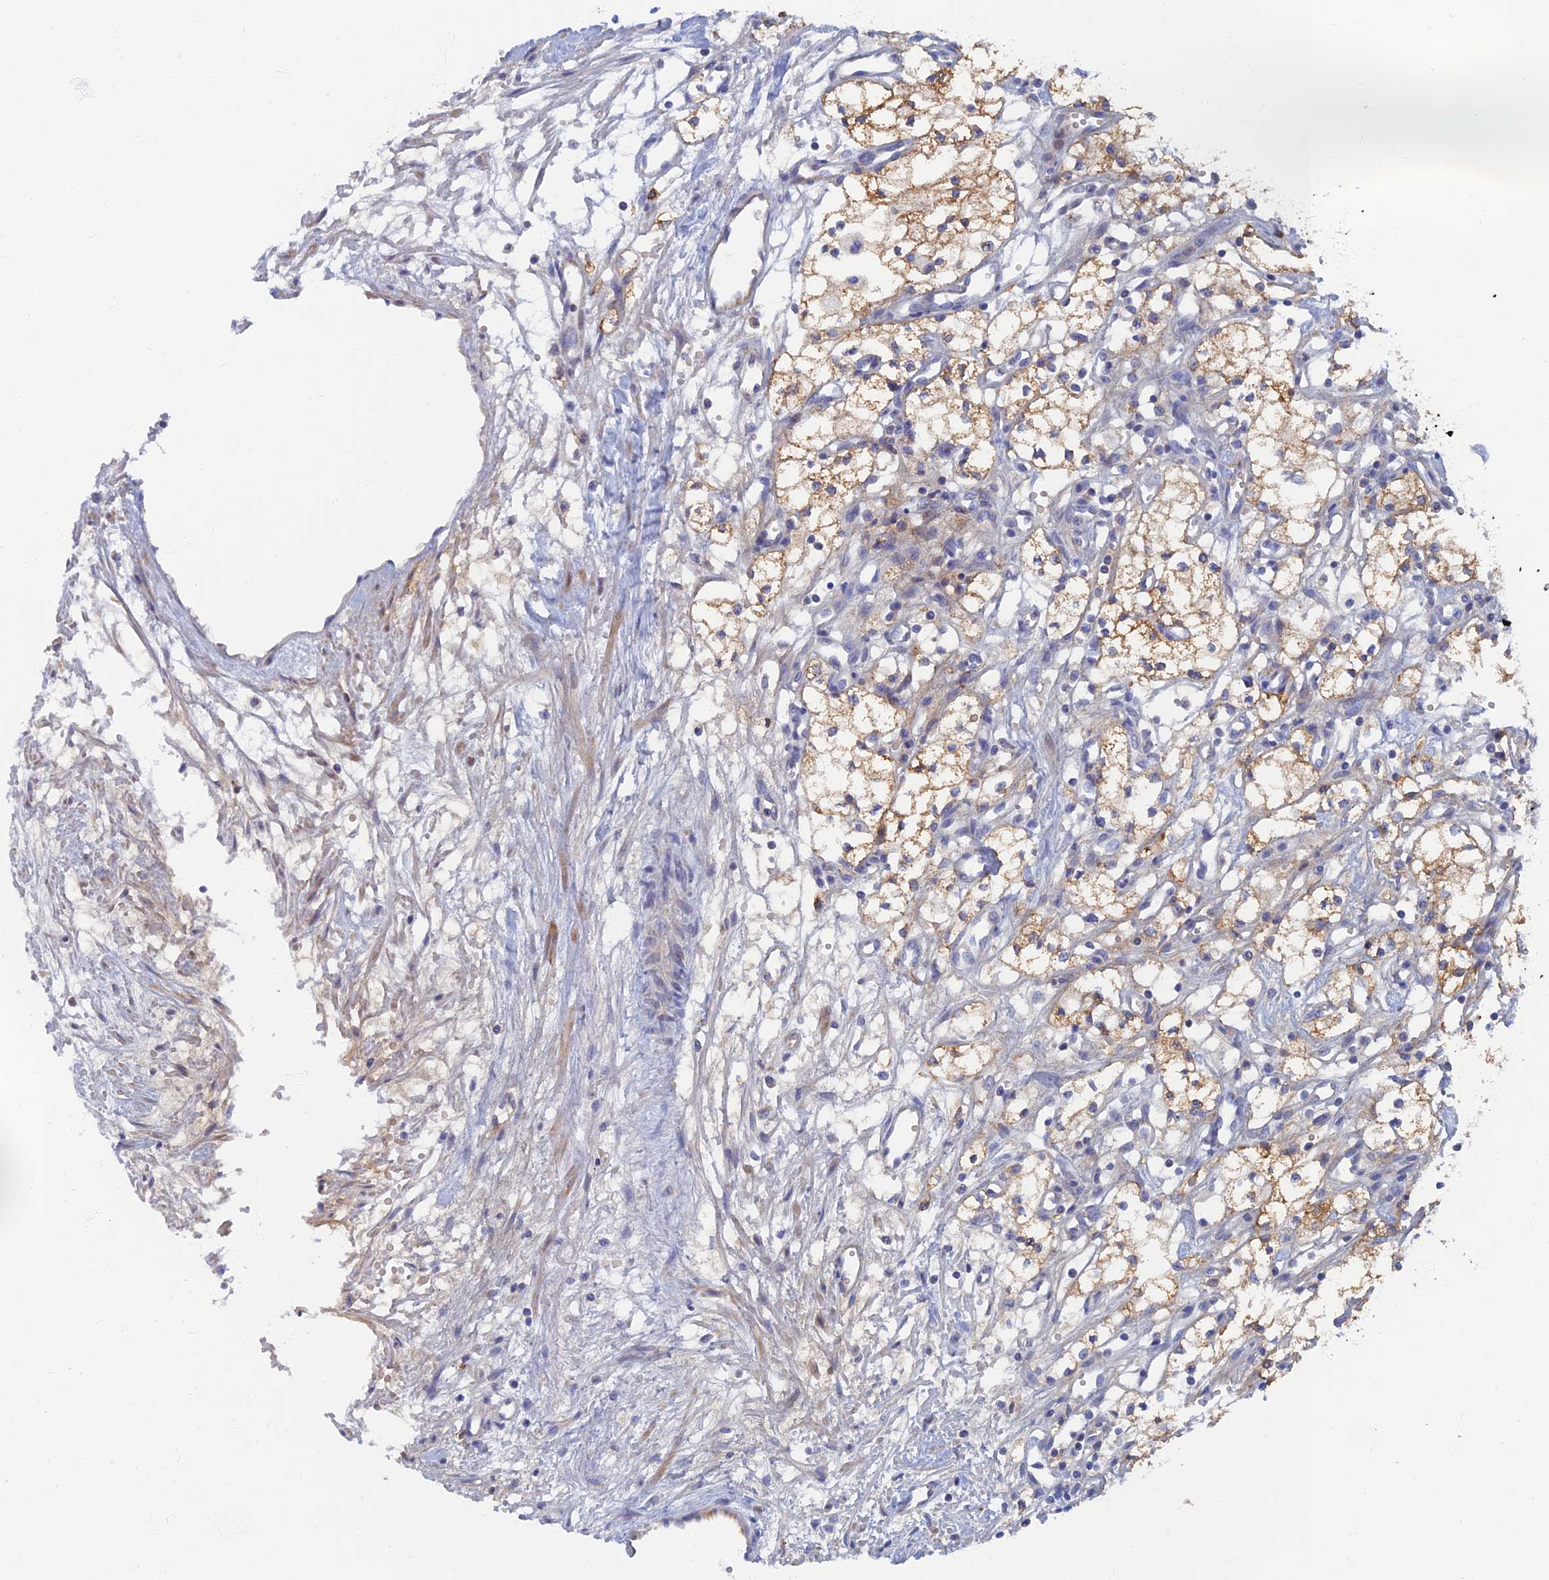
{"staining": {"intensity": "moderate", "quantity": ">75%", "location": "cytoplasmic/membranous"}, "tissue": "renal cancer", "cell_type": "Tumor cells", "image_type": "cancer", "snomed": [{"axis": "morphology", "description": "Adenocarcinoma, NOS"}, {"axis": "topography", "description": "Kidney"}], "caption": "Tumor cells exhibit moderate cytoplasmic/membranous expression in approximately >75% of cells in renal cancer.", "gene": "TMEM44", "patient": {"sex": "male", "age": 59}}